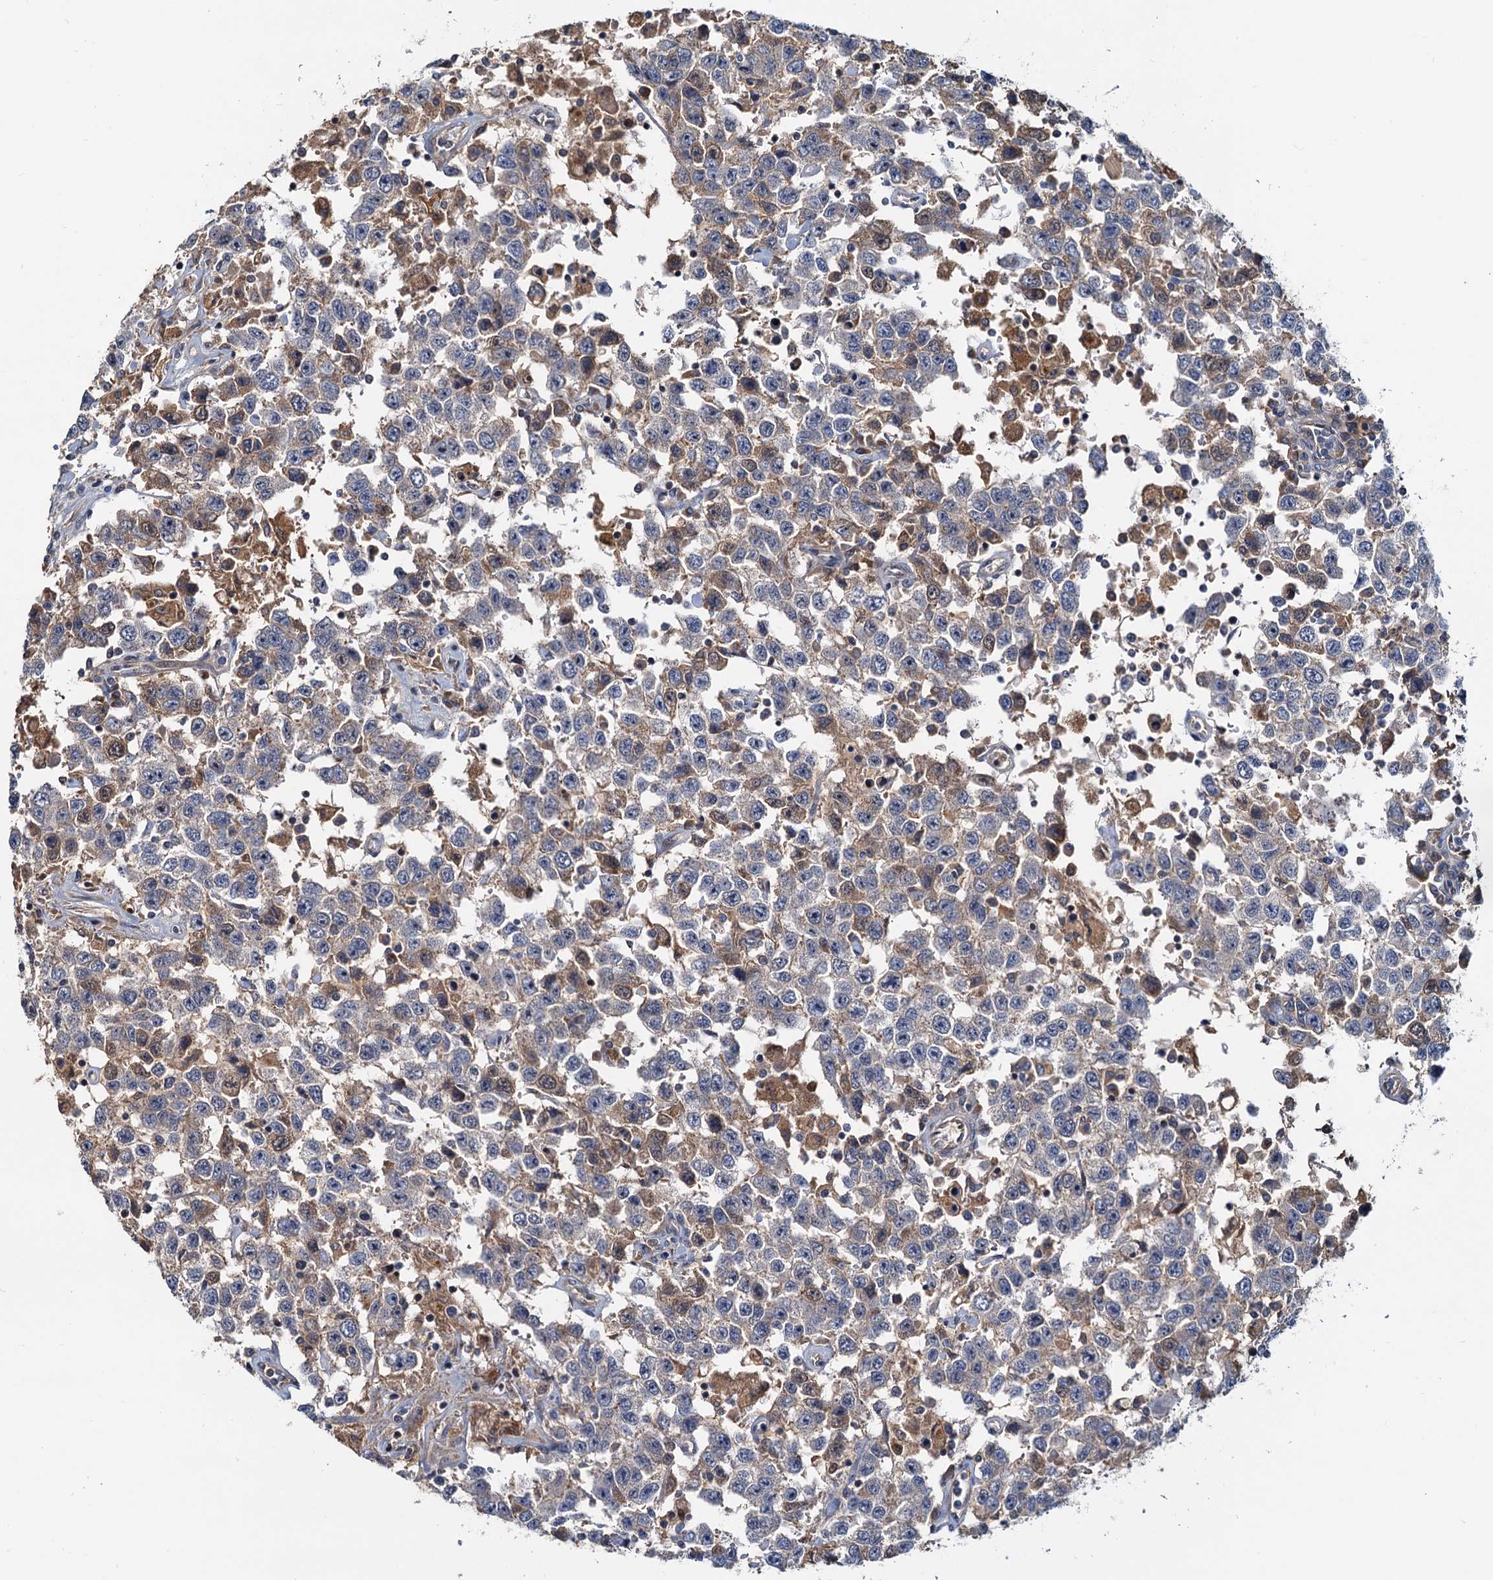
{"staining": {"intensity": "weak", "quantity": "<25%", "location": "cytoplasmic/membranous"}, "tissue": "testis cancer", "cell_type": "Tumor cells", "image_type": "cancer", "snomed": [{"axis": "morphology", "description": "Seminoma, NOS"}, {"axis": "topography", "description": "Testis"}], "caption": "Testis cancer (seminoma) stained for a protein using IHC shows no positivity tumor cells.", "gene": "TOLLIP", "patient": {"sex": "male", "age": 41}}